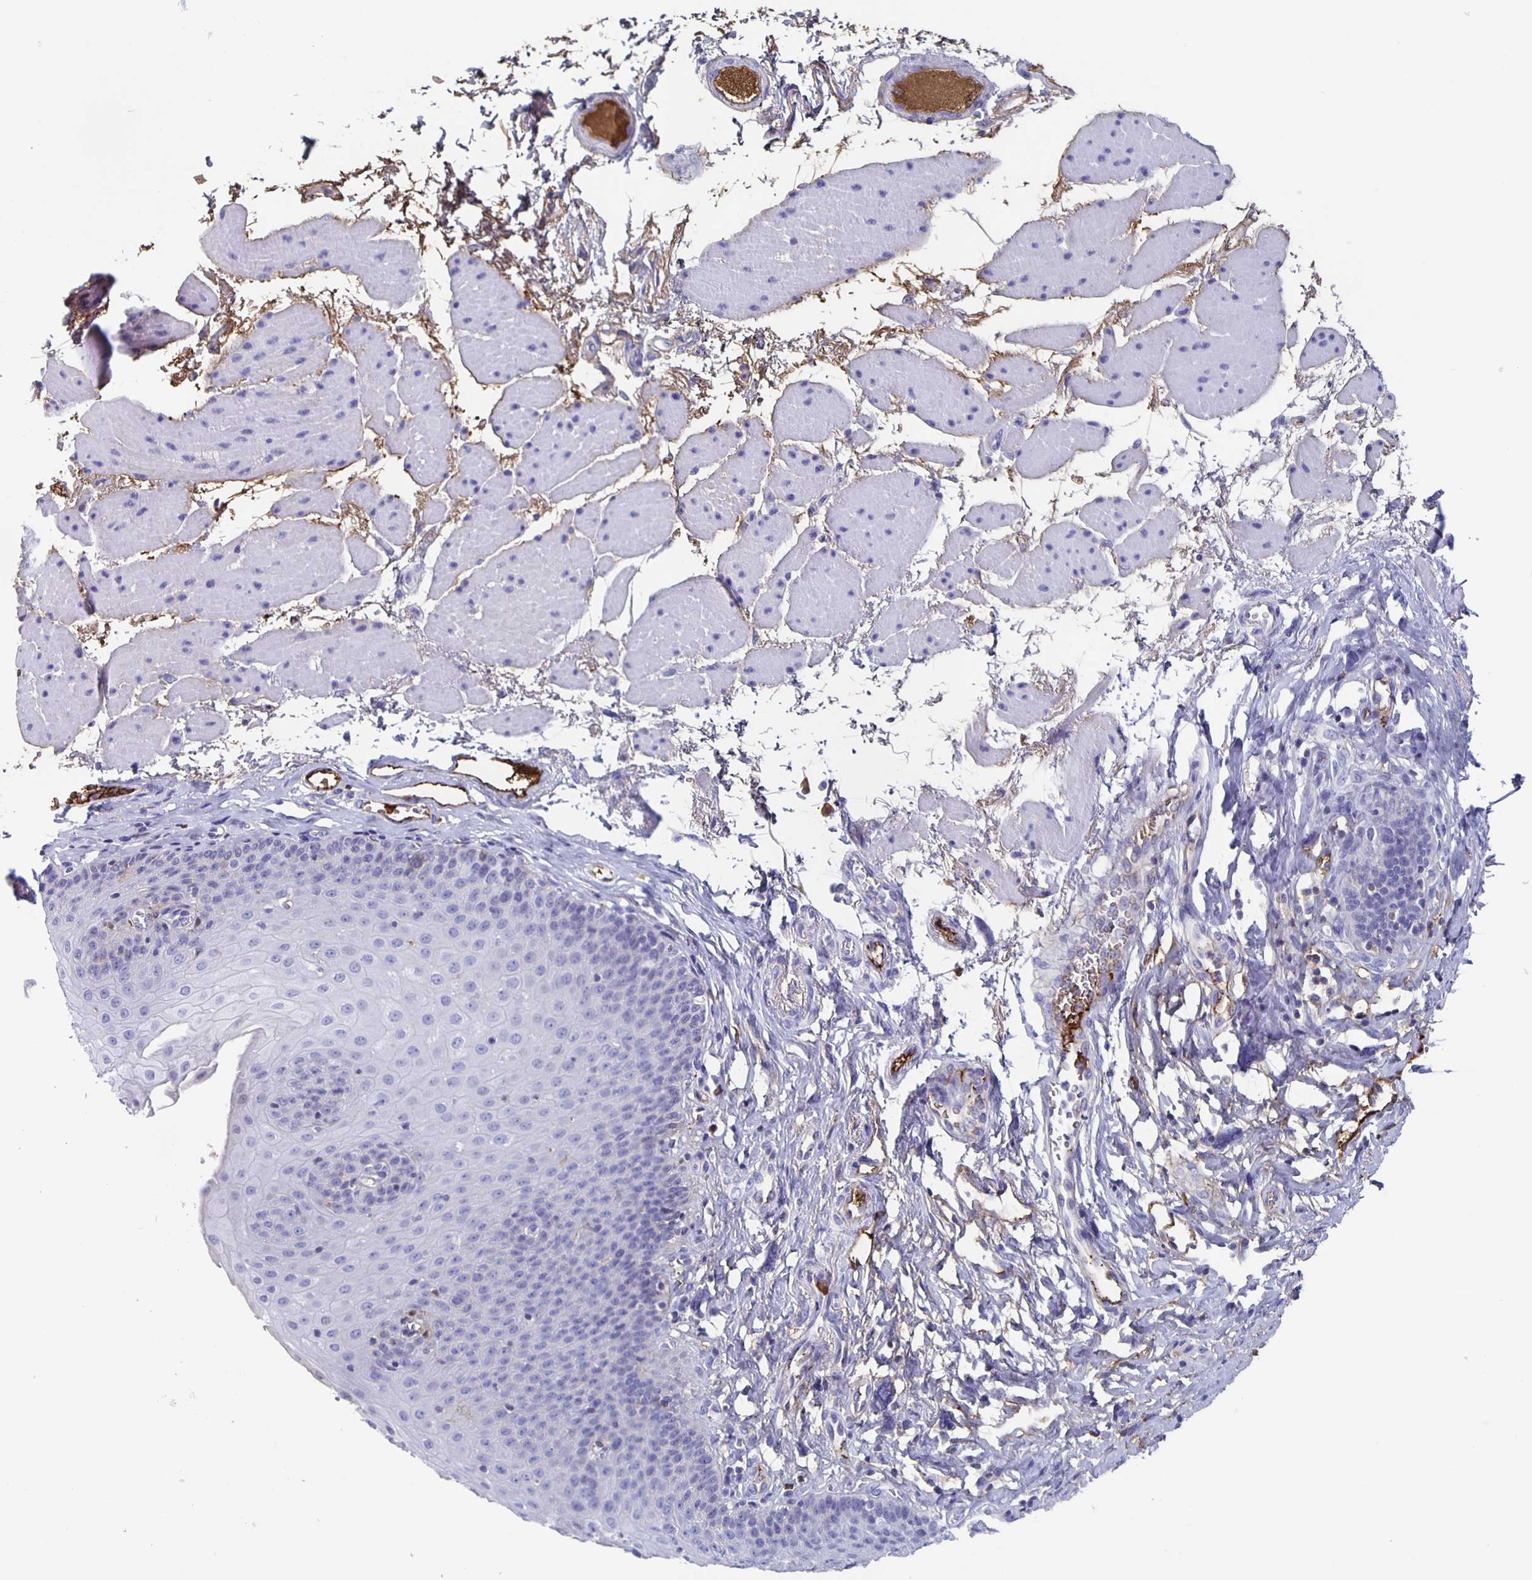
{"staining": {"intensity": "weak", "quantity": "<25%", "location": "cytoplasmic/membranous"}, "tissue": "esophagus", "cell_type": "Squamous epithelial cells", "image_type": "normal", "snomed": [{"axis": "morphology", "description": "Normal tissue, NOS"}, {"axis": "topography", "description": "Esophagus"}], "caption": "Micrograph shows no significant protein positivity in squamous epithelial cells of normal esophagus.", "gene": "FGA", "patient": {"sex": "female", "age": 81}}